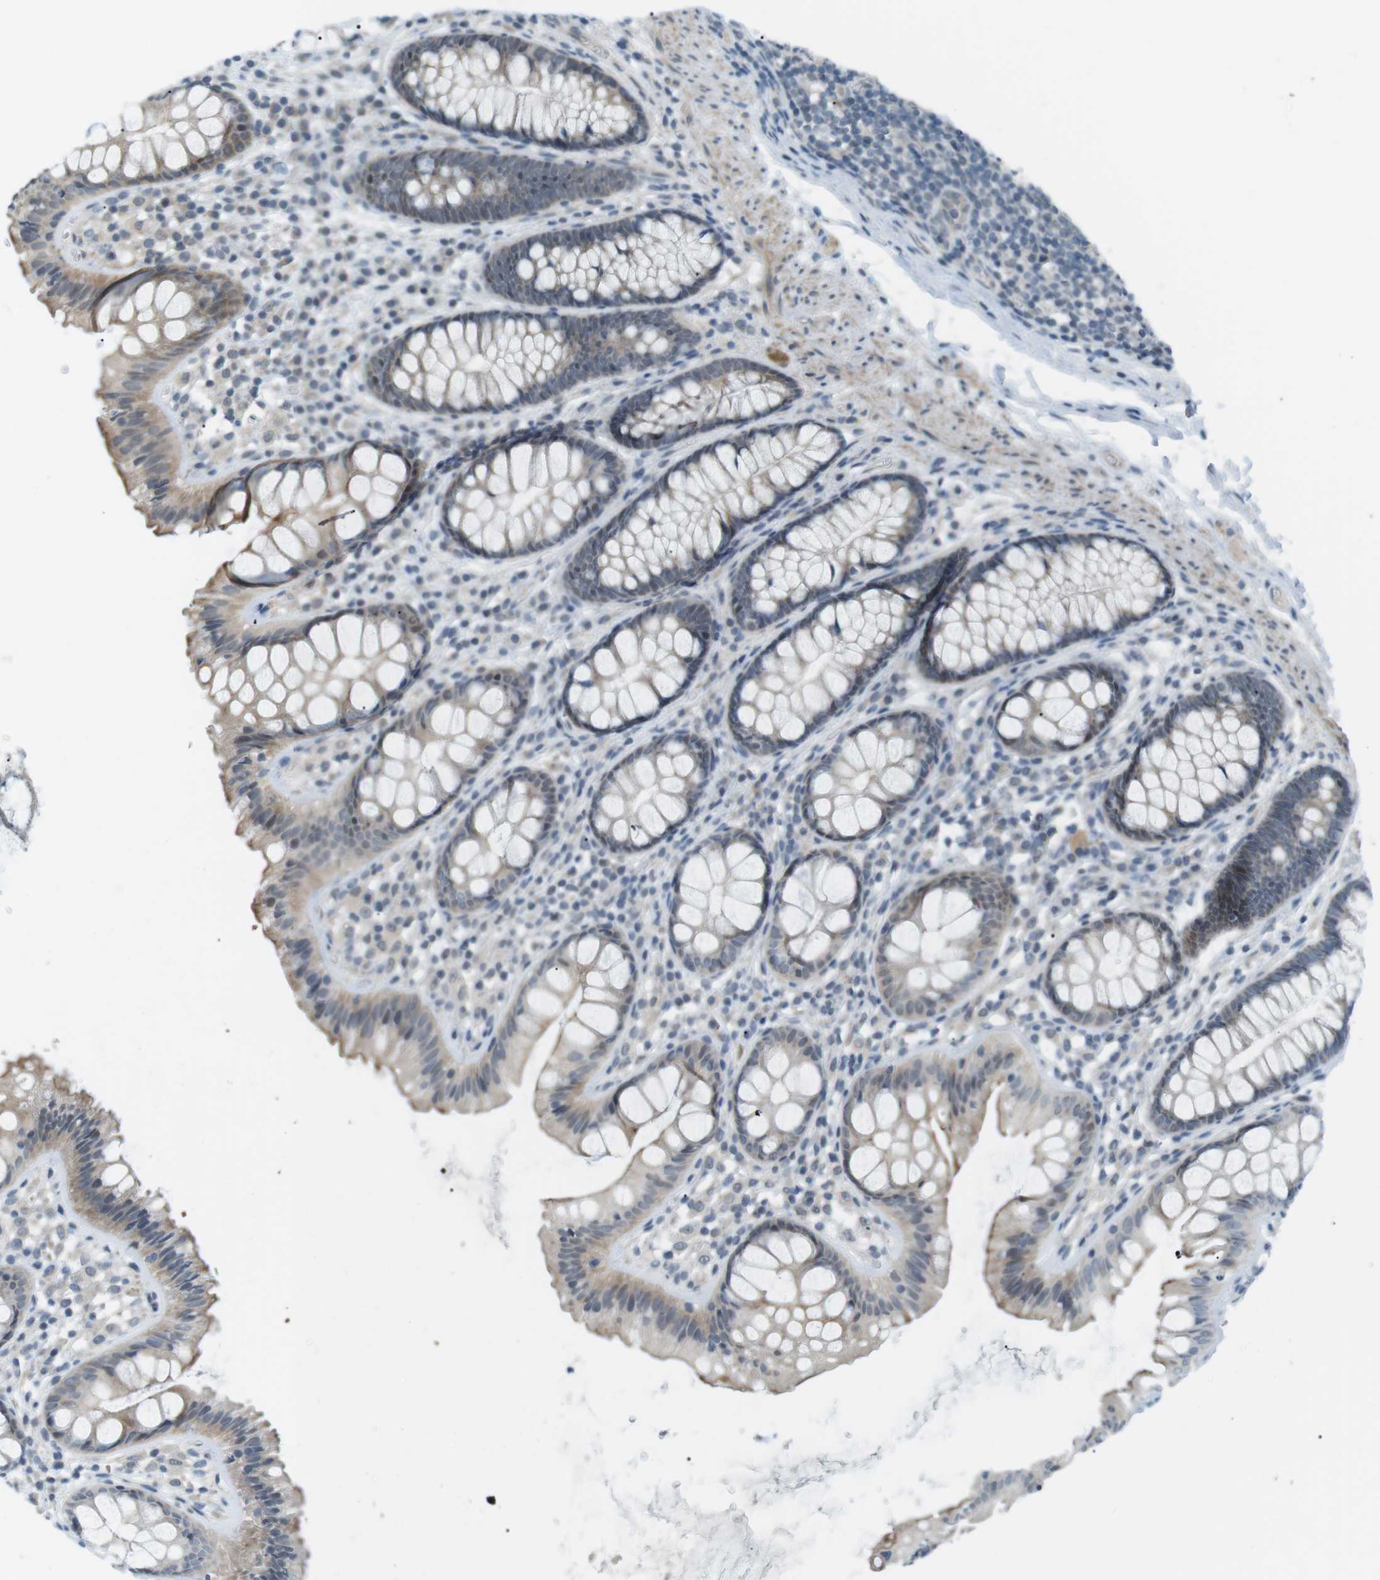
{"staining": {"intensity": "negative", "quantity": "none", "location": "none"}, "tissue": "colon", "cell_type": "Endothelial cells", "image_type": "normal", "snomed": [{"axis": "morphology", "description": "Normal tissue, NOS"}, {"axis": "topography", "description": "Colon"}], "caption": "An immunohistochemistry (IHC) image of normal colon is shown. There is no staining in endothelial cells of colon.", "gene": "RTN3", "patient": {"sex": "female", "age": 56}}